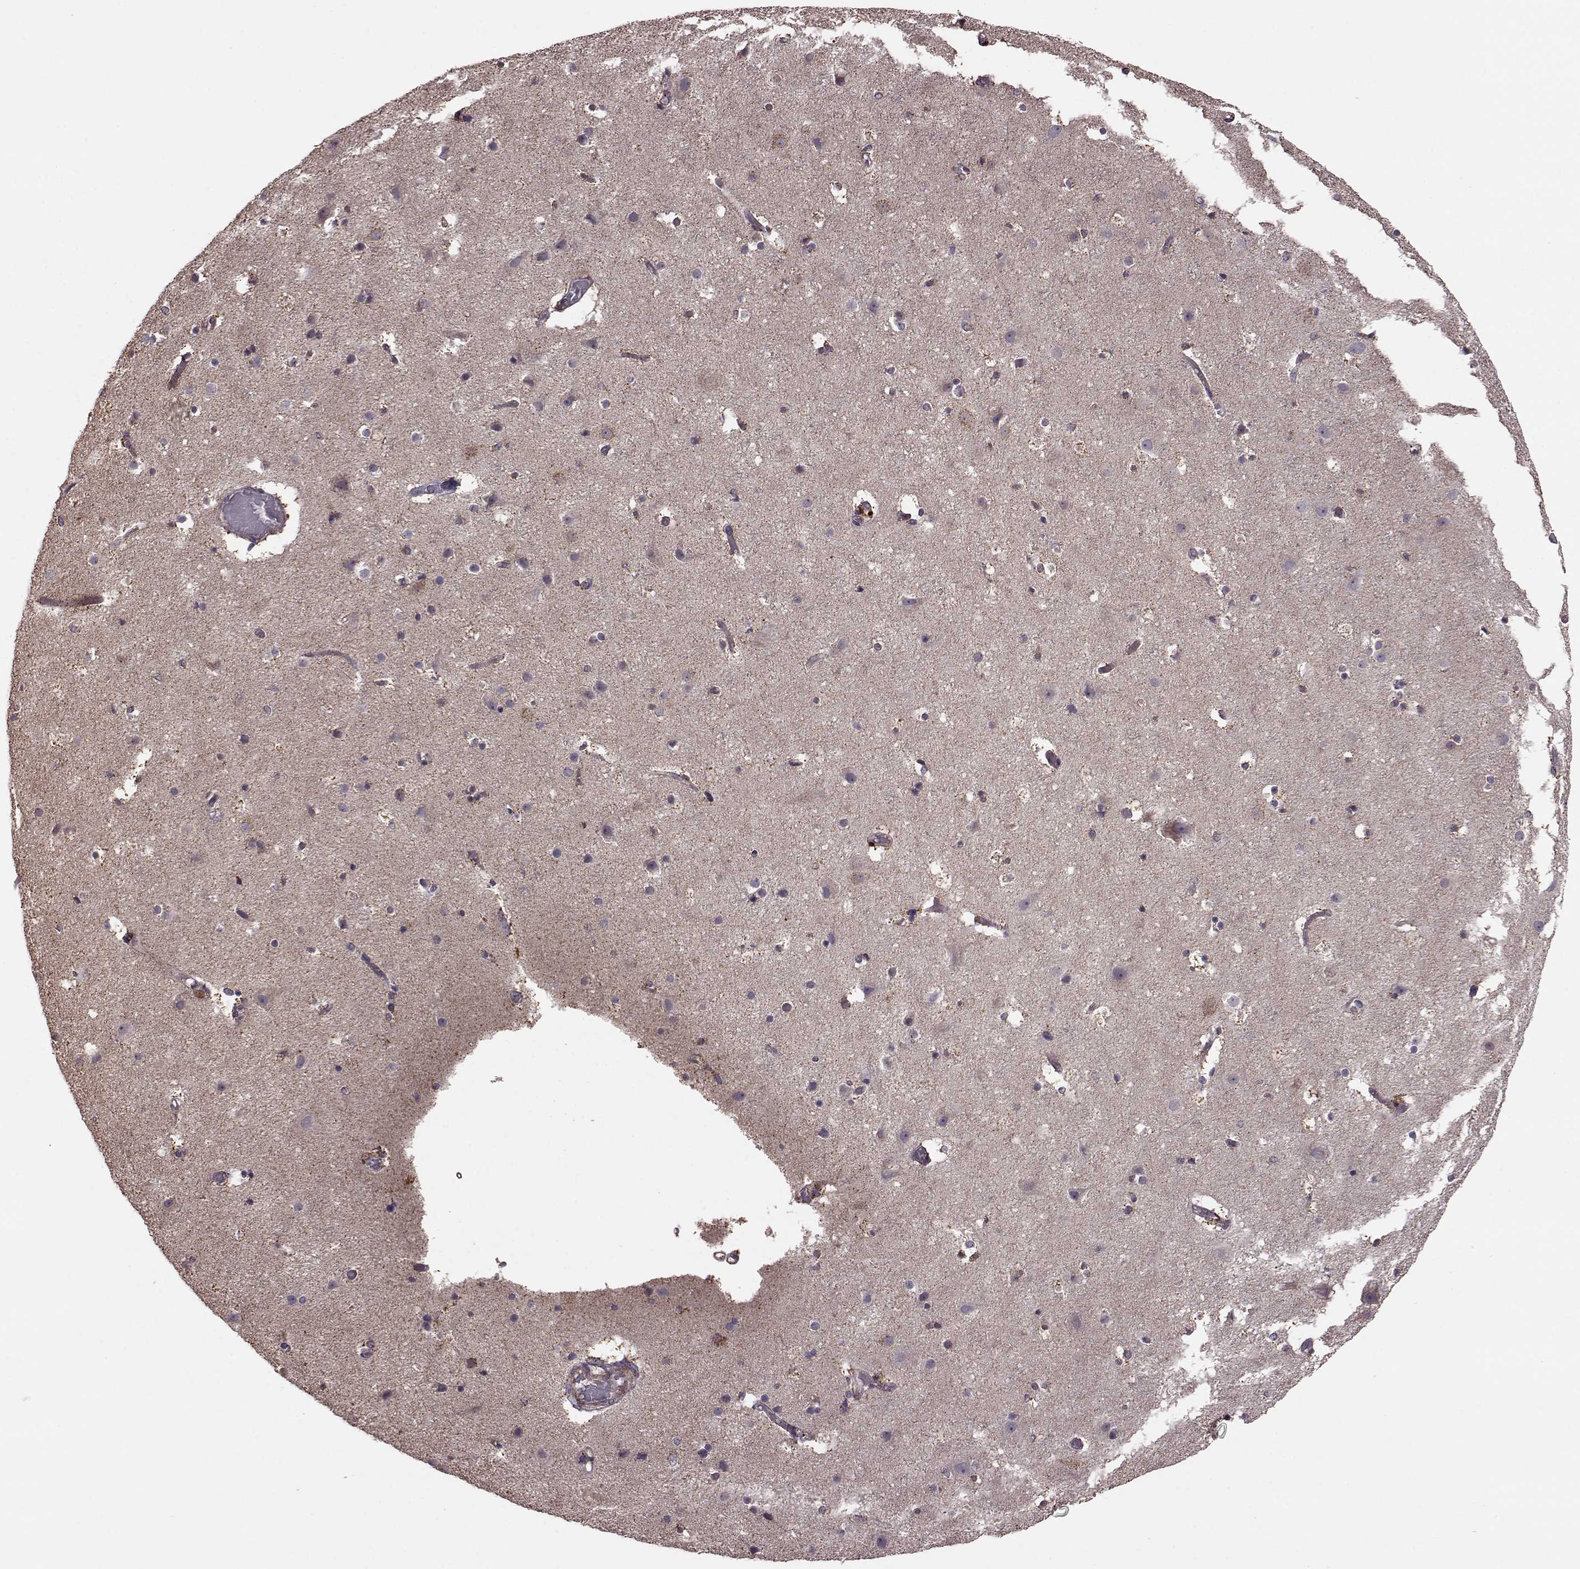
{"staining": {"intensity": "negative", "quantity": "none", "location": "none"}, "tissue": "cerebral cortex", "cell_type": "Endothelial cells", "image_type": "normal", "snomed": [{"axis": "morphology", "description": "Normal tissue, NOS"}, {"axis": "topography", "description": "Cerebral cortex"}], "caption": "This is a image of immunohistochemistry staining of benign cerebral cortex, which shows no expression in endothelial cells. Nuclei are stained in blue.", "gene": "PUDP", "patient": {"sex": "female", "age": 52}}